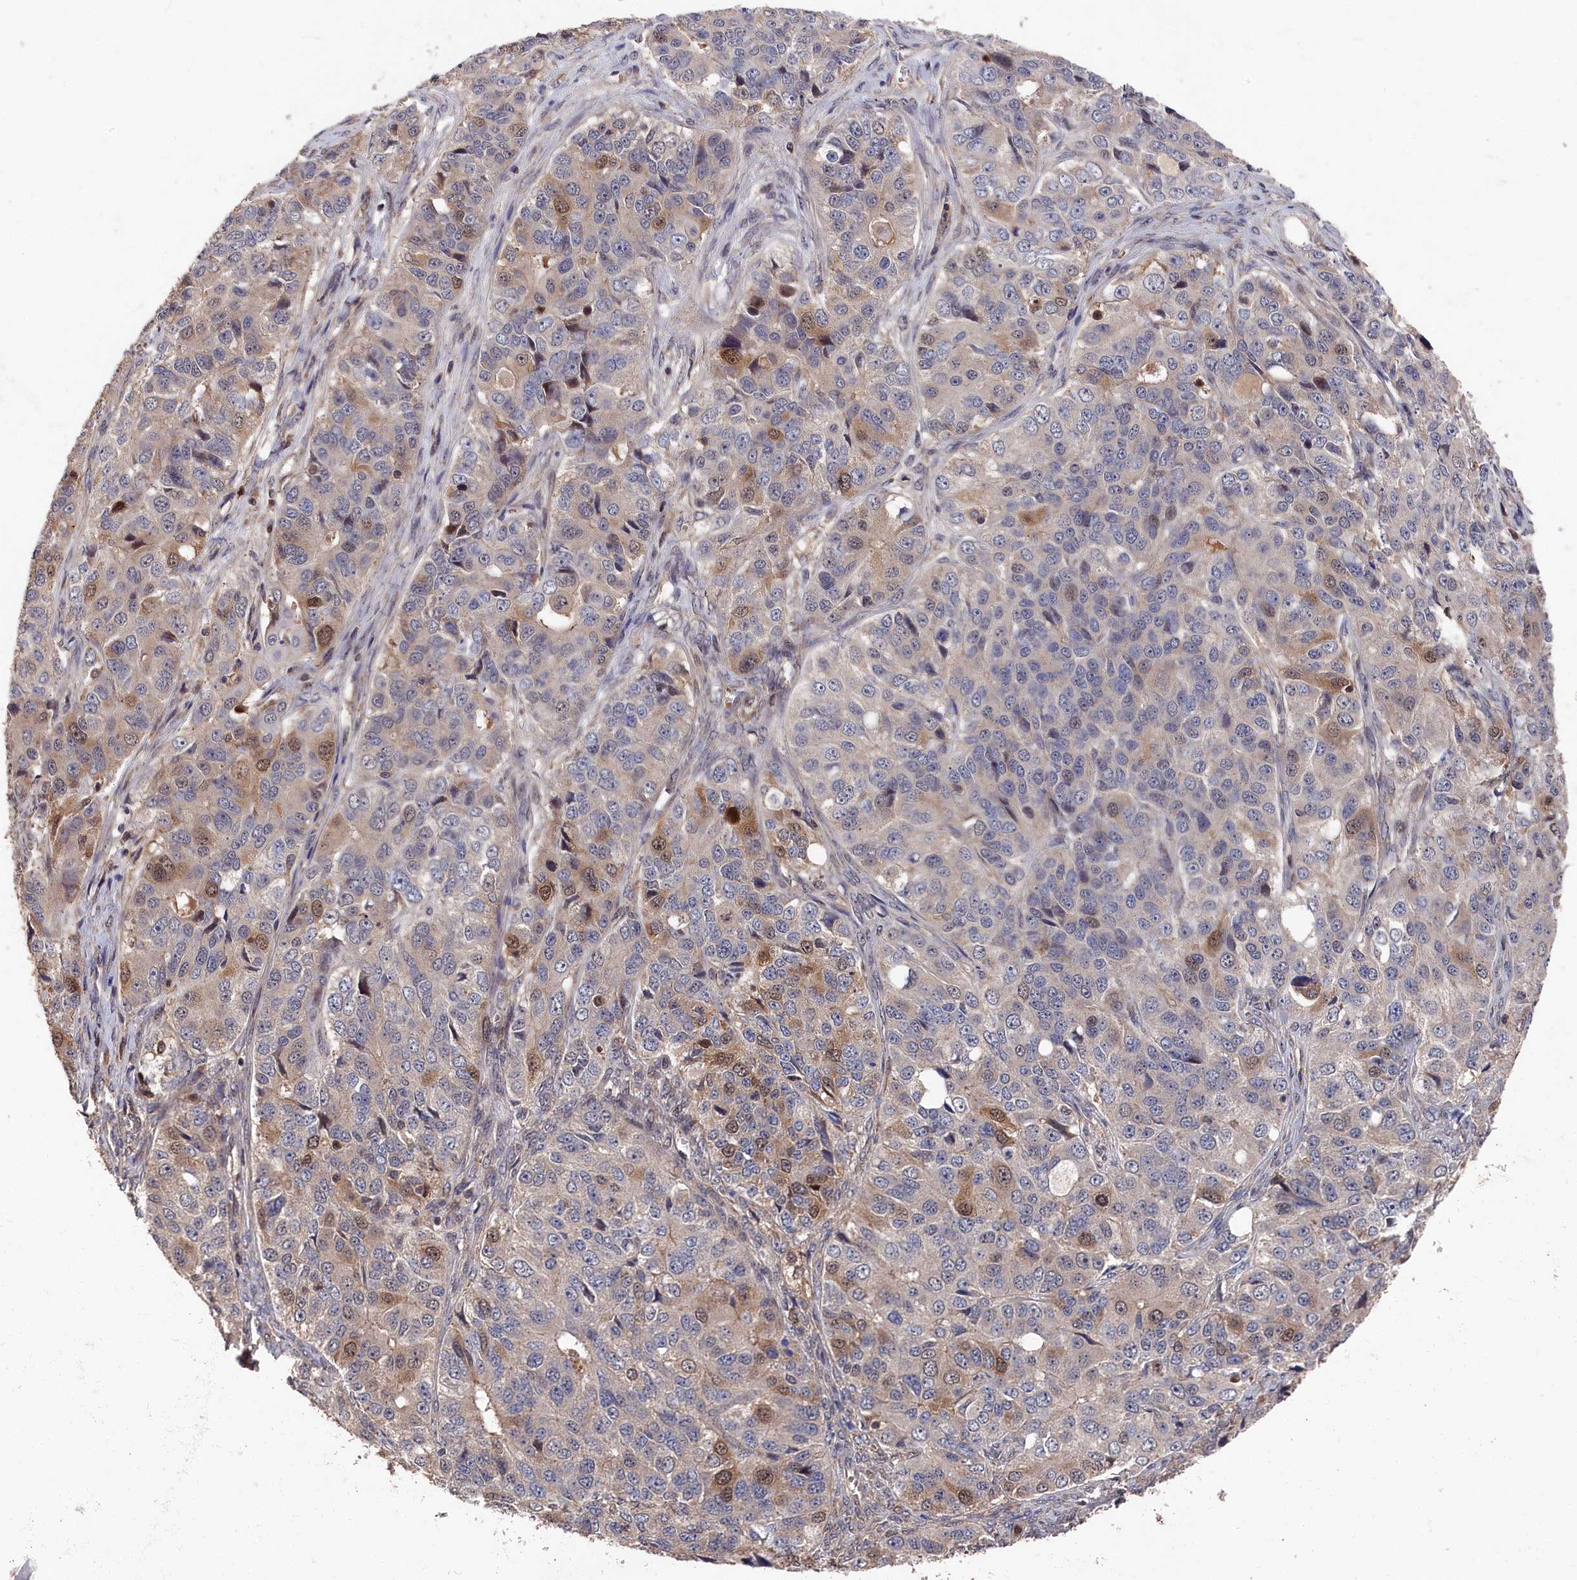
{"staining": {"intensity": "moderate", "quantity": "<25%", "location": "cytoplasmic/membranous,nuclear"}, "tissue": "ovarian cancer", "cell_type": "Tumor cells", "image_type": "cancer", "snomed": [{"axis": "morphology", "description": "Carcinoma, endometroid"}, {"axis": "topography", "description": "Ovary"}], "caption": "This micrograph reveals ovarian cancer stained with immunohistochemistry (IHC) to label a protein in brown. The cytoplasmic/membranous and nuclear of tumor cells show moderate positivity for the protein. Nuclei are counter-stained blue.", "gene": "RMI2", "patient": {"sex": "female", "age": 51}}